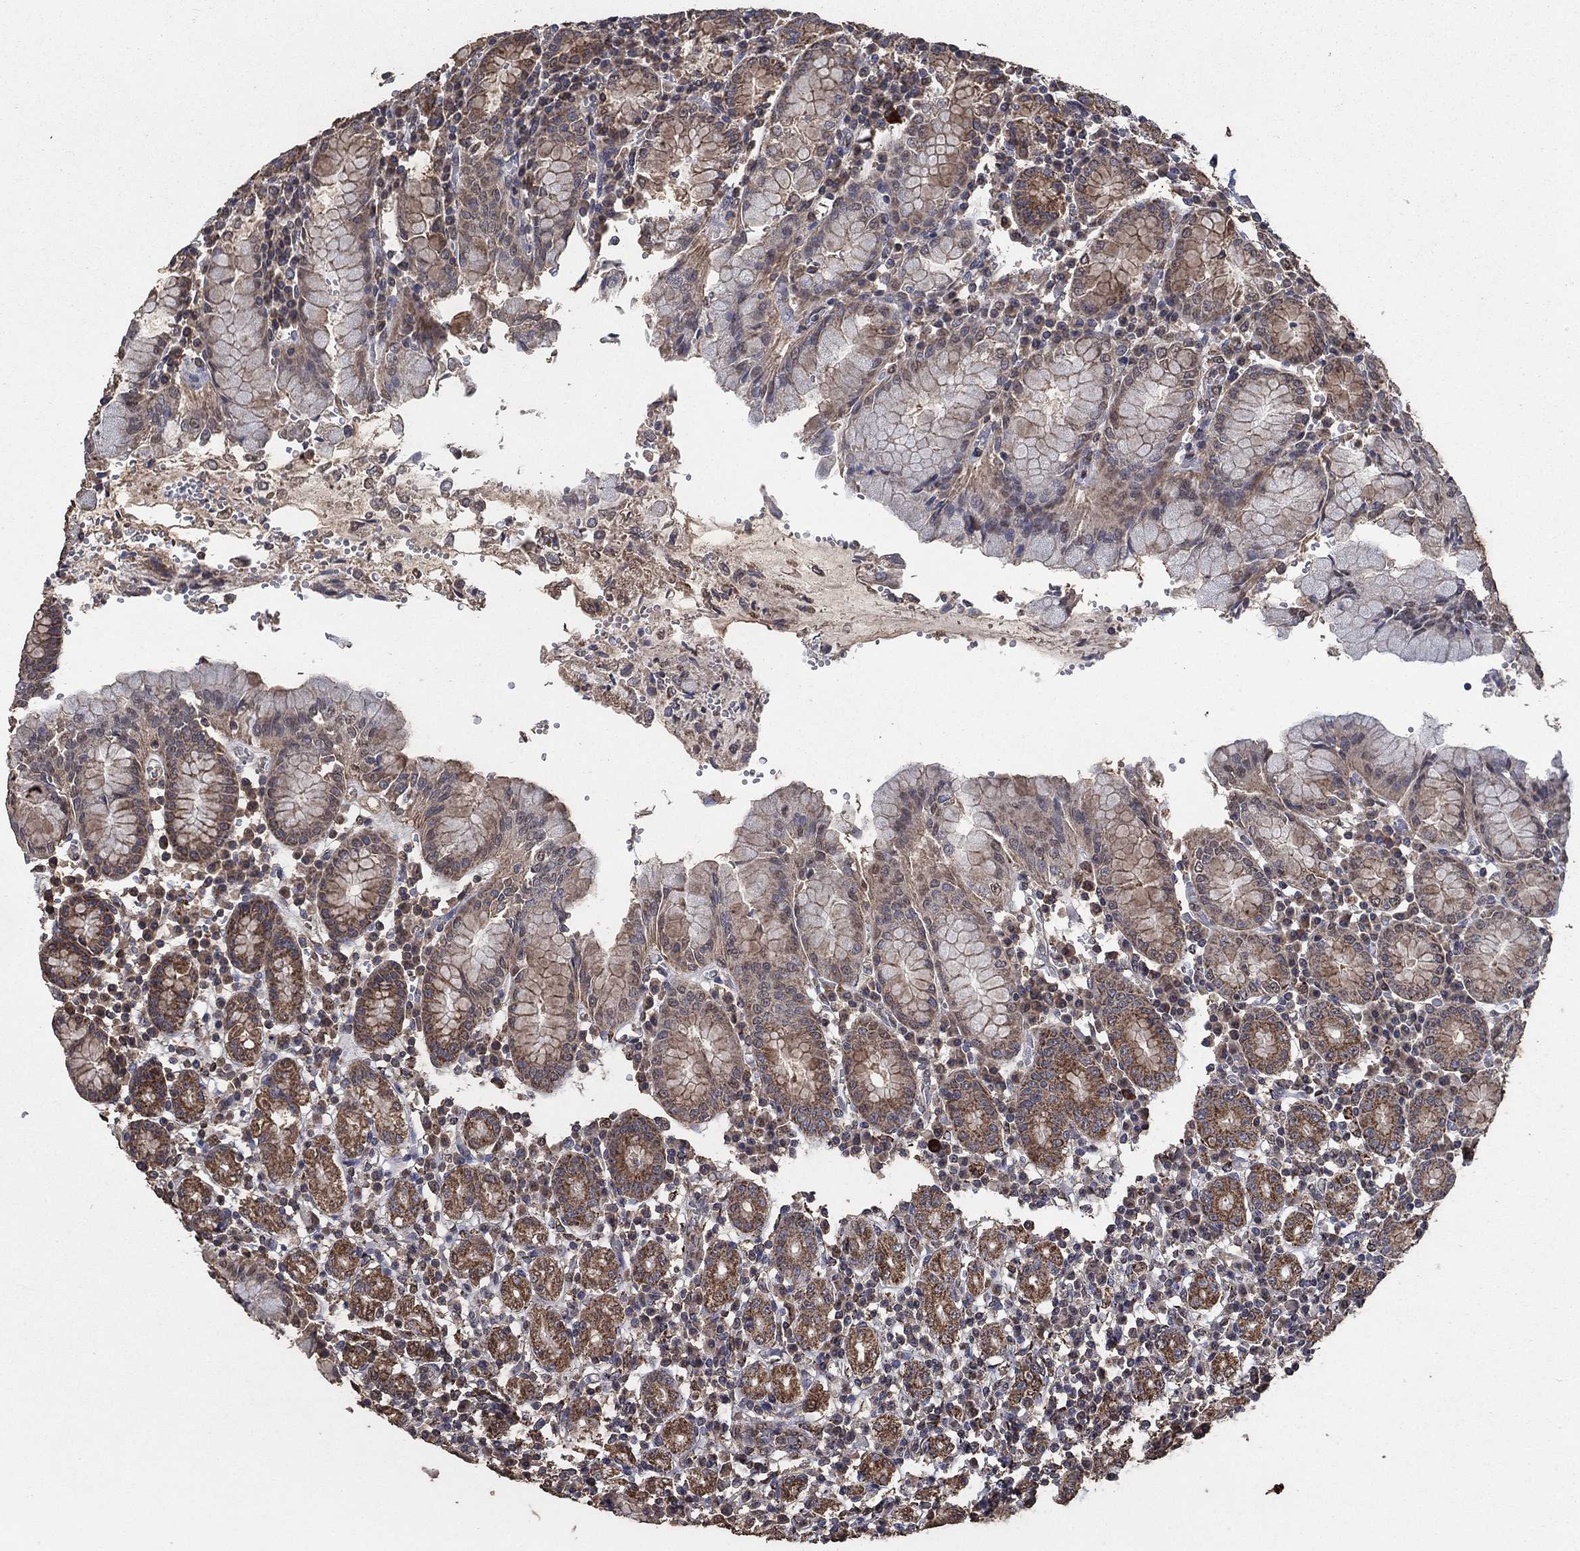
{"staining": {"intensity": "moderate", "quantity": "25%-75%", "location": "cytoplasmic/membranous"}, "tissue": "stomach", "cell_type": "Glandular cells", "image_type": "normal", "snomed": [{"axis": "morphology", "description": "Normal tissue, NOS"}, {"axis": "topography", "description": "Stomach, upper"}, {"axis": "topography", "description": "Stomach"}], "caption": "The photomicrograph shows a brown stain indicating the presence of a protein in the cytoplasmic/membranous of glandular cells in stomach. (DAB (3,3'-diaminobenzidine) IHC, brown staining for protein, blue staining for nuclei).", "gene": "MRPS24", "patient": {"sex": "male", "age": 62}}